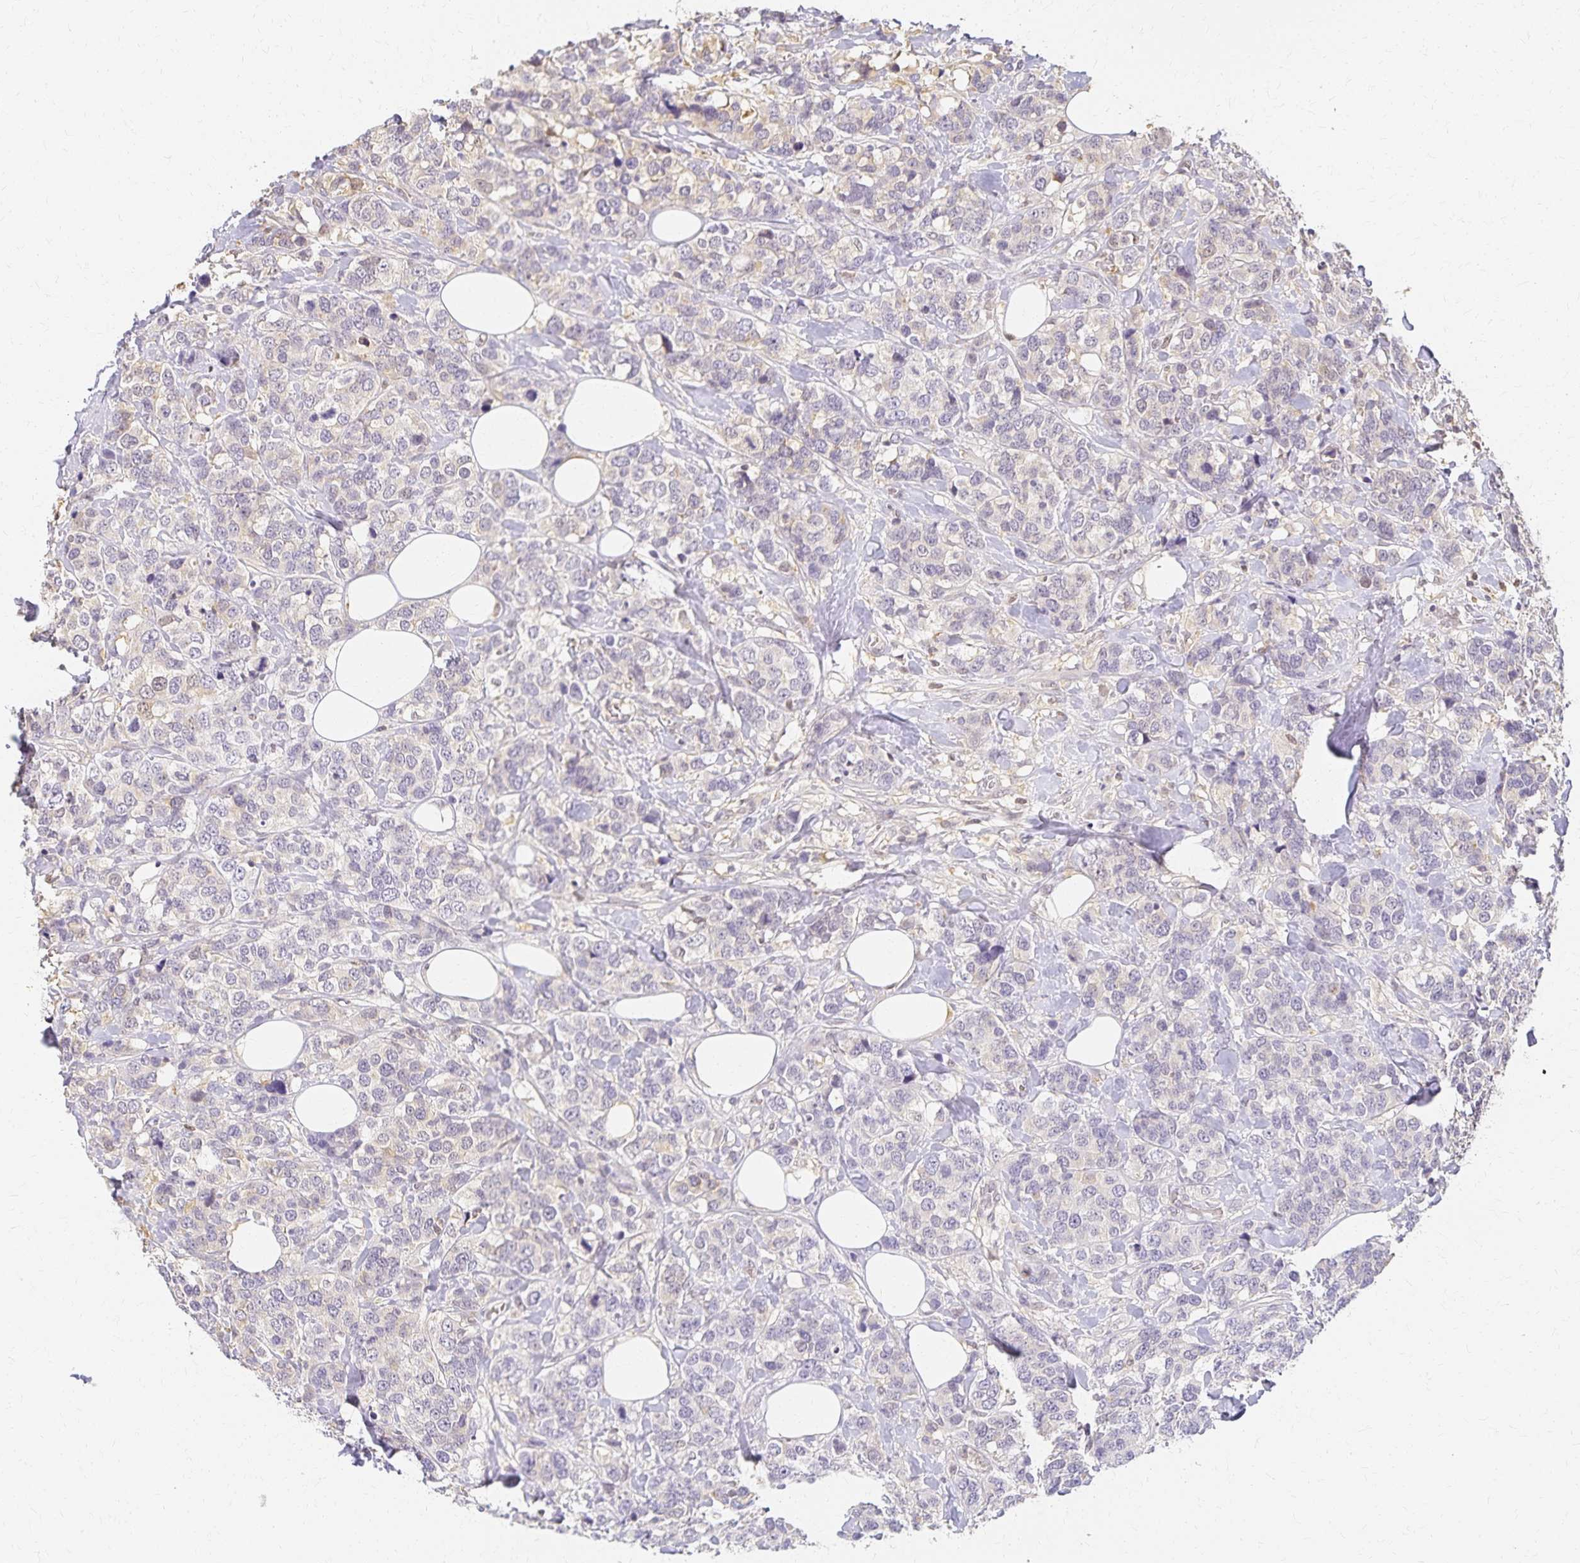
{"staining": {"intensity": "negative", "quantity": "none", "location": "none"}, "tissue": "breast cancer", "cell_type": "Tumor cells", "image_type": "cancer", "snomed": [{"axis": "morphology", "description": "Lobular carcinoma"}, {"axis": "topography", "description": "Breast"}], "caption": "IHC of human breast lobular carcinoma exhibits no positivity in tumor cells. The staining is performed using DAB (3,3'-diaminobenzidine) brown chromogen with nuclei counter-stained in using hematoxylin.", "gene": "AZGP1", "patient": {"sex": "female", "age": 59}}